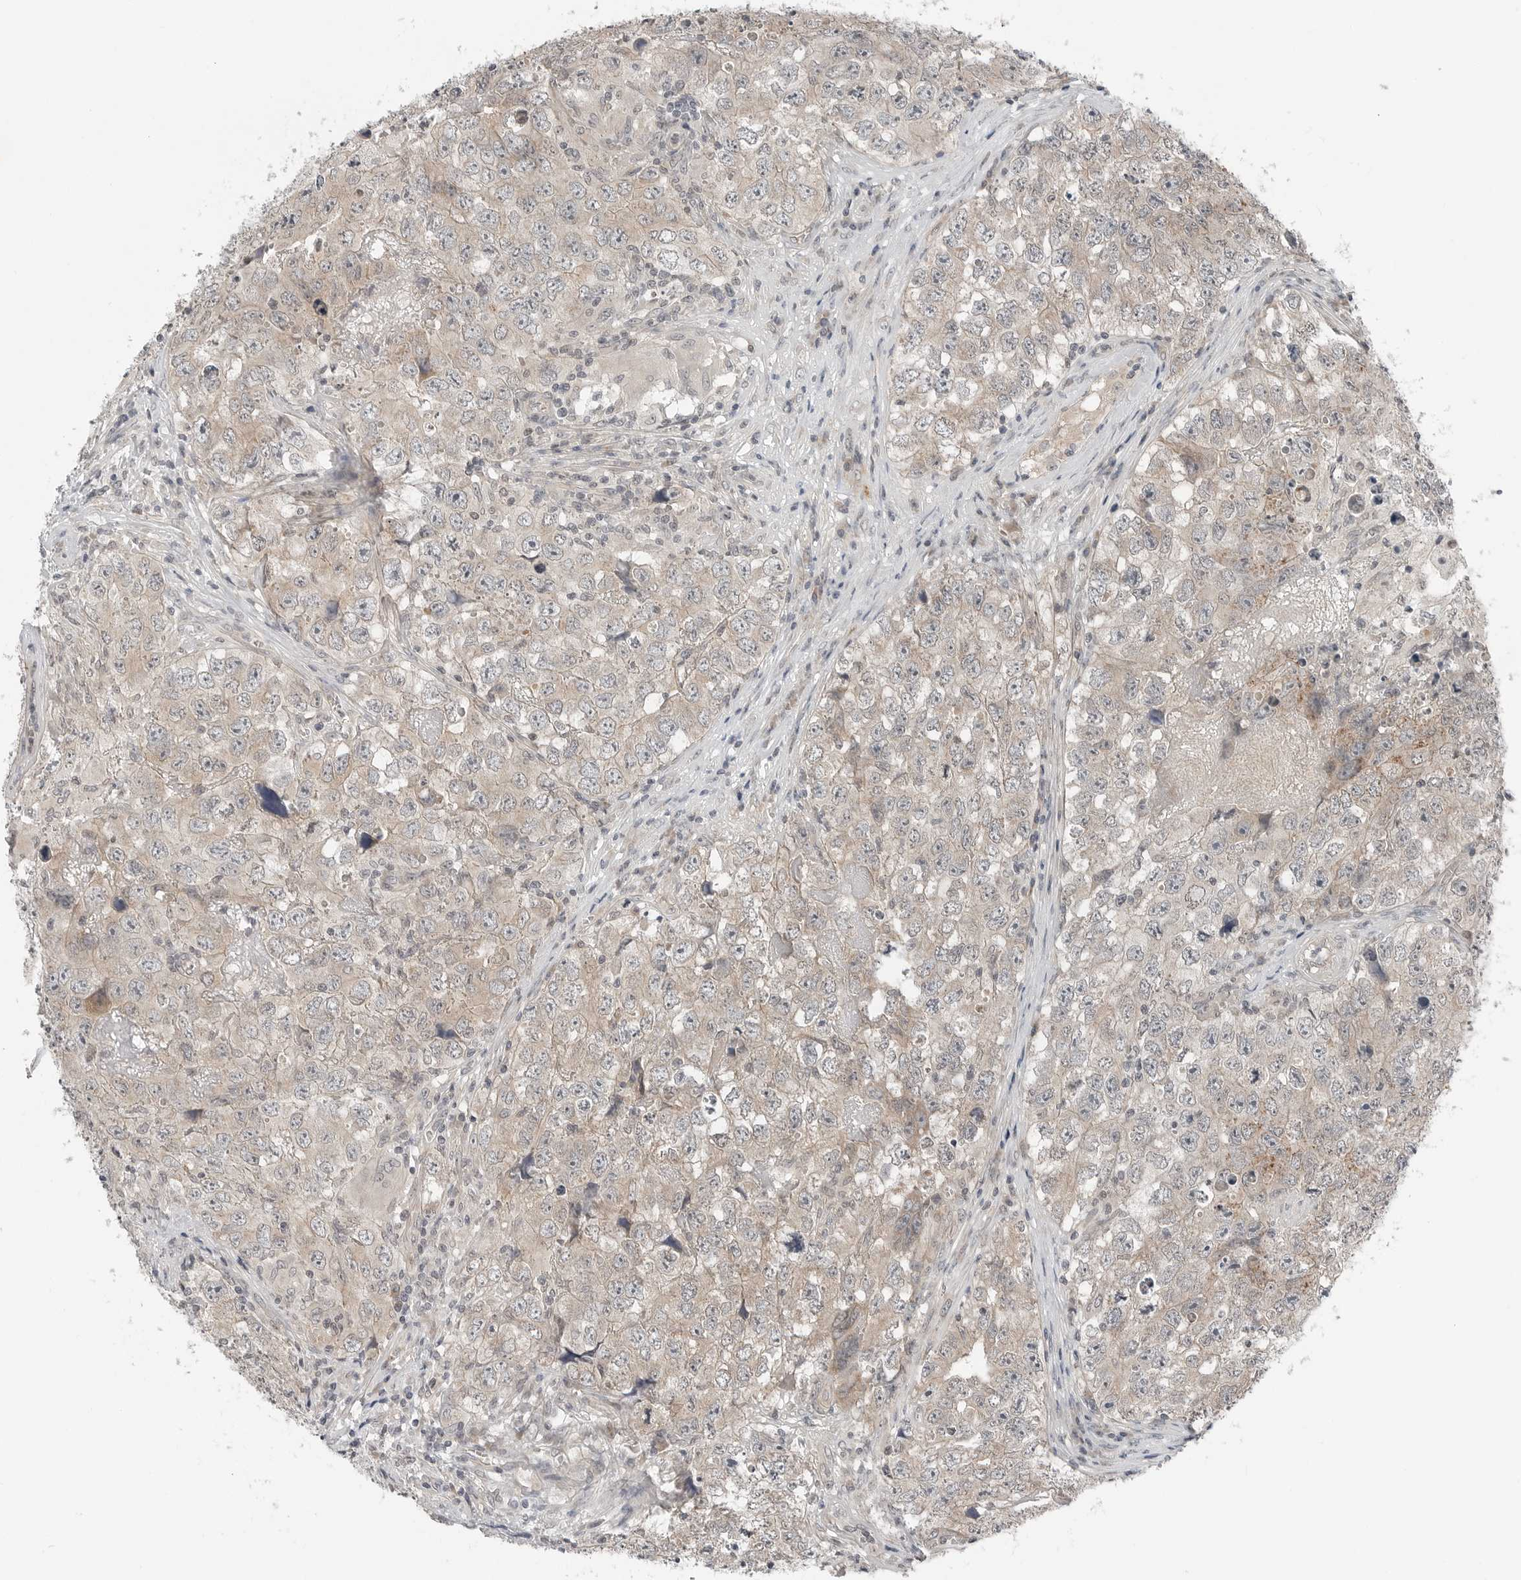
{"staining": {"intensity": "weak", "quantity": "25%-75%", "location": "cytoplasmic/membranous"}, "tissue": "testis cancer", "cell_type": "Tumor cells", "image_type": "cancer", "snomed": [{"axis": "morphology", "description": "Seminoma, NOS"}, {"axis": "morphology", "description": "Carcinoma, Embryonal, NOS"}, {"axis": "topography", "description": "Testis"}], "caption": "Human testis cancer (embryonal carcinoma) stained with a brown dye displays weak cytoplasmic/membranous positive positivity in approximately 25%-75% of tumor cells.", "gene": "FCRLB", "patient": {"sex": "male", "age": 43}}